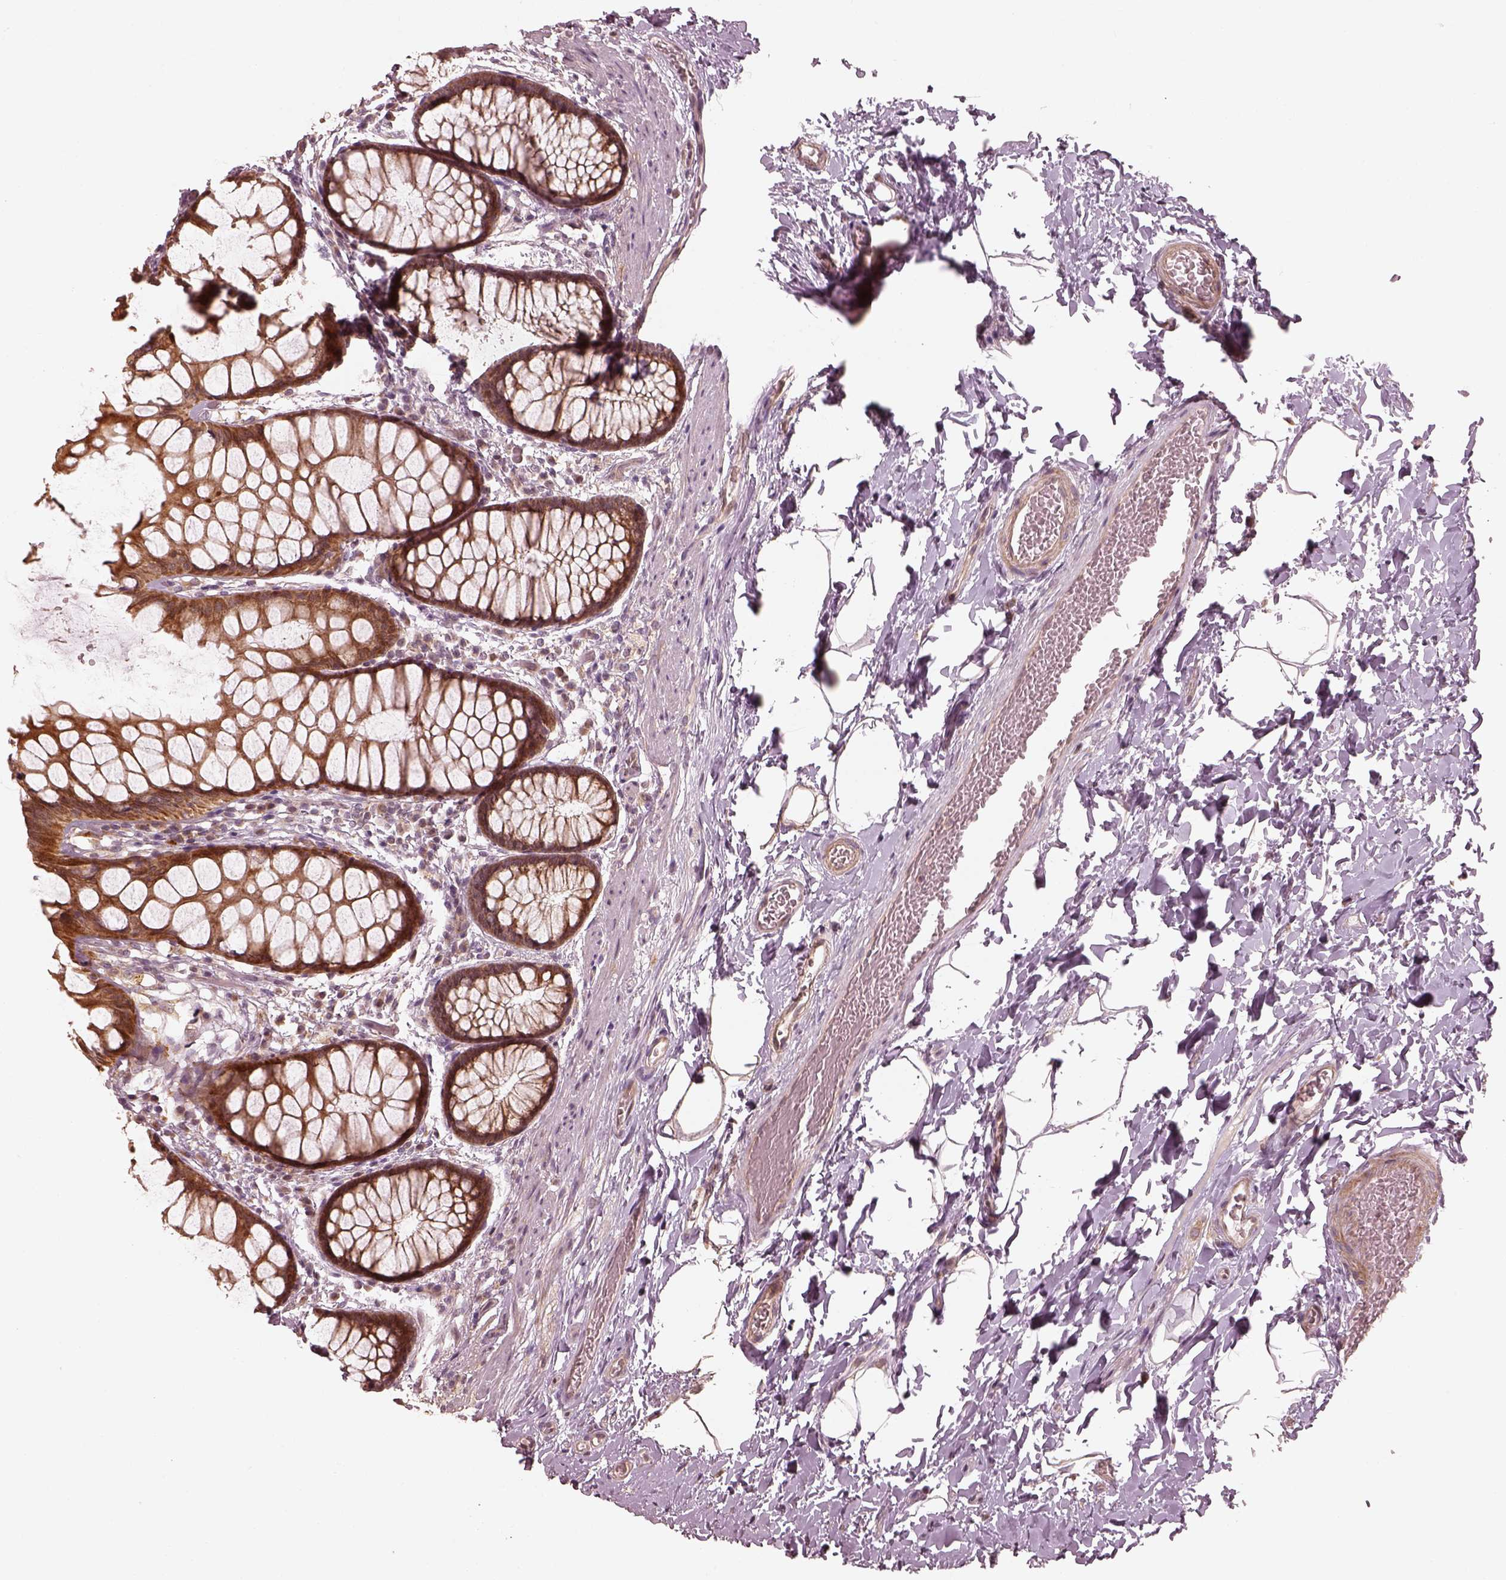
{"staining": {"intensity": "strong", "quantity": "25%-75%", "location": "cytoplasmic/membranous"}, "tissue": "rectum", "cell_type": "Glandular cells", "image_type": "normal", "snomed": [{"axis": "morphology", "description": "Normal tissue, NOS"}, {"axis": "topography", "description": "Rectum"}], "caption": "An image of human rectum stained for a protein exhibits strong cytoplasmic/membranous brown staining in glandular cells.", "gene": "SLC25A46", "patient": {"sex": "female", "age": 62}}